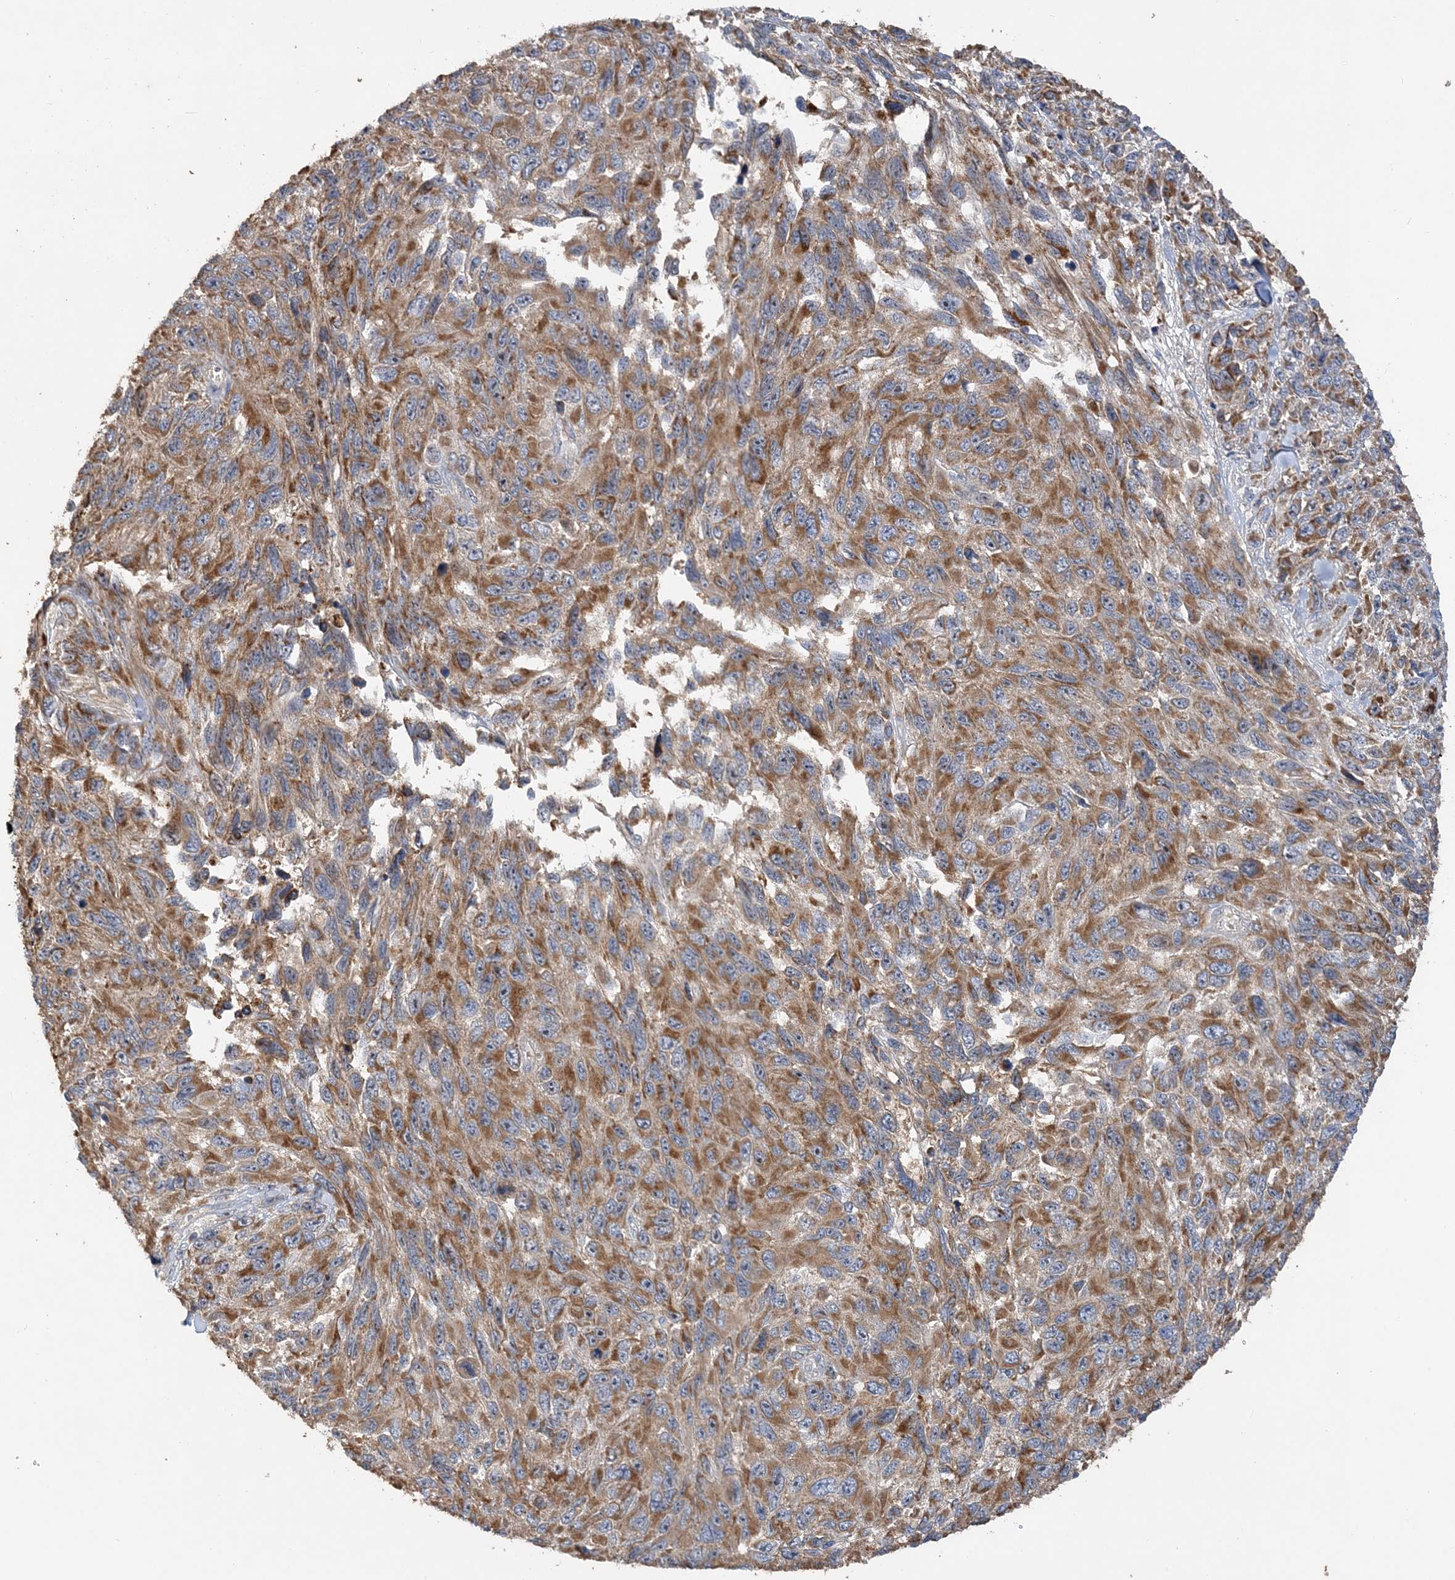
{"staining": {"intensity": "moderate", "quantity": ">75%", "location": "cytoplasmic/membranous"}, "tissue": "melanoma", "cell_type": "Tumor cells", "image_type": "cancer", "snomed": [{"axis": "morphology", "description": "Malignant melanoma, NOS"}, {"axis": "topography", "description": "Skin"}], "caption": "A medium amount of moderate cytoplasmic/membranous positivity is appreciated in about >75% of tumor cells in malignant melanoma tissue. (DAB = brown stain, brightfield microscopy at high magnification).", "gene": "GRINA", "patient": {"sex": "female", "age": 96}}